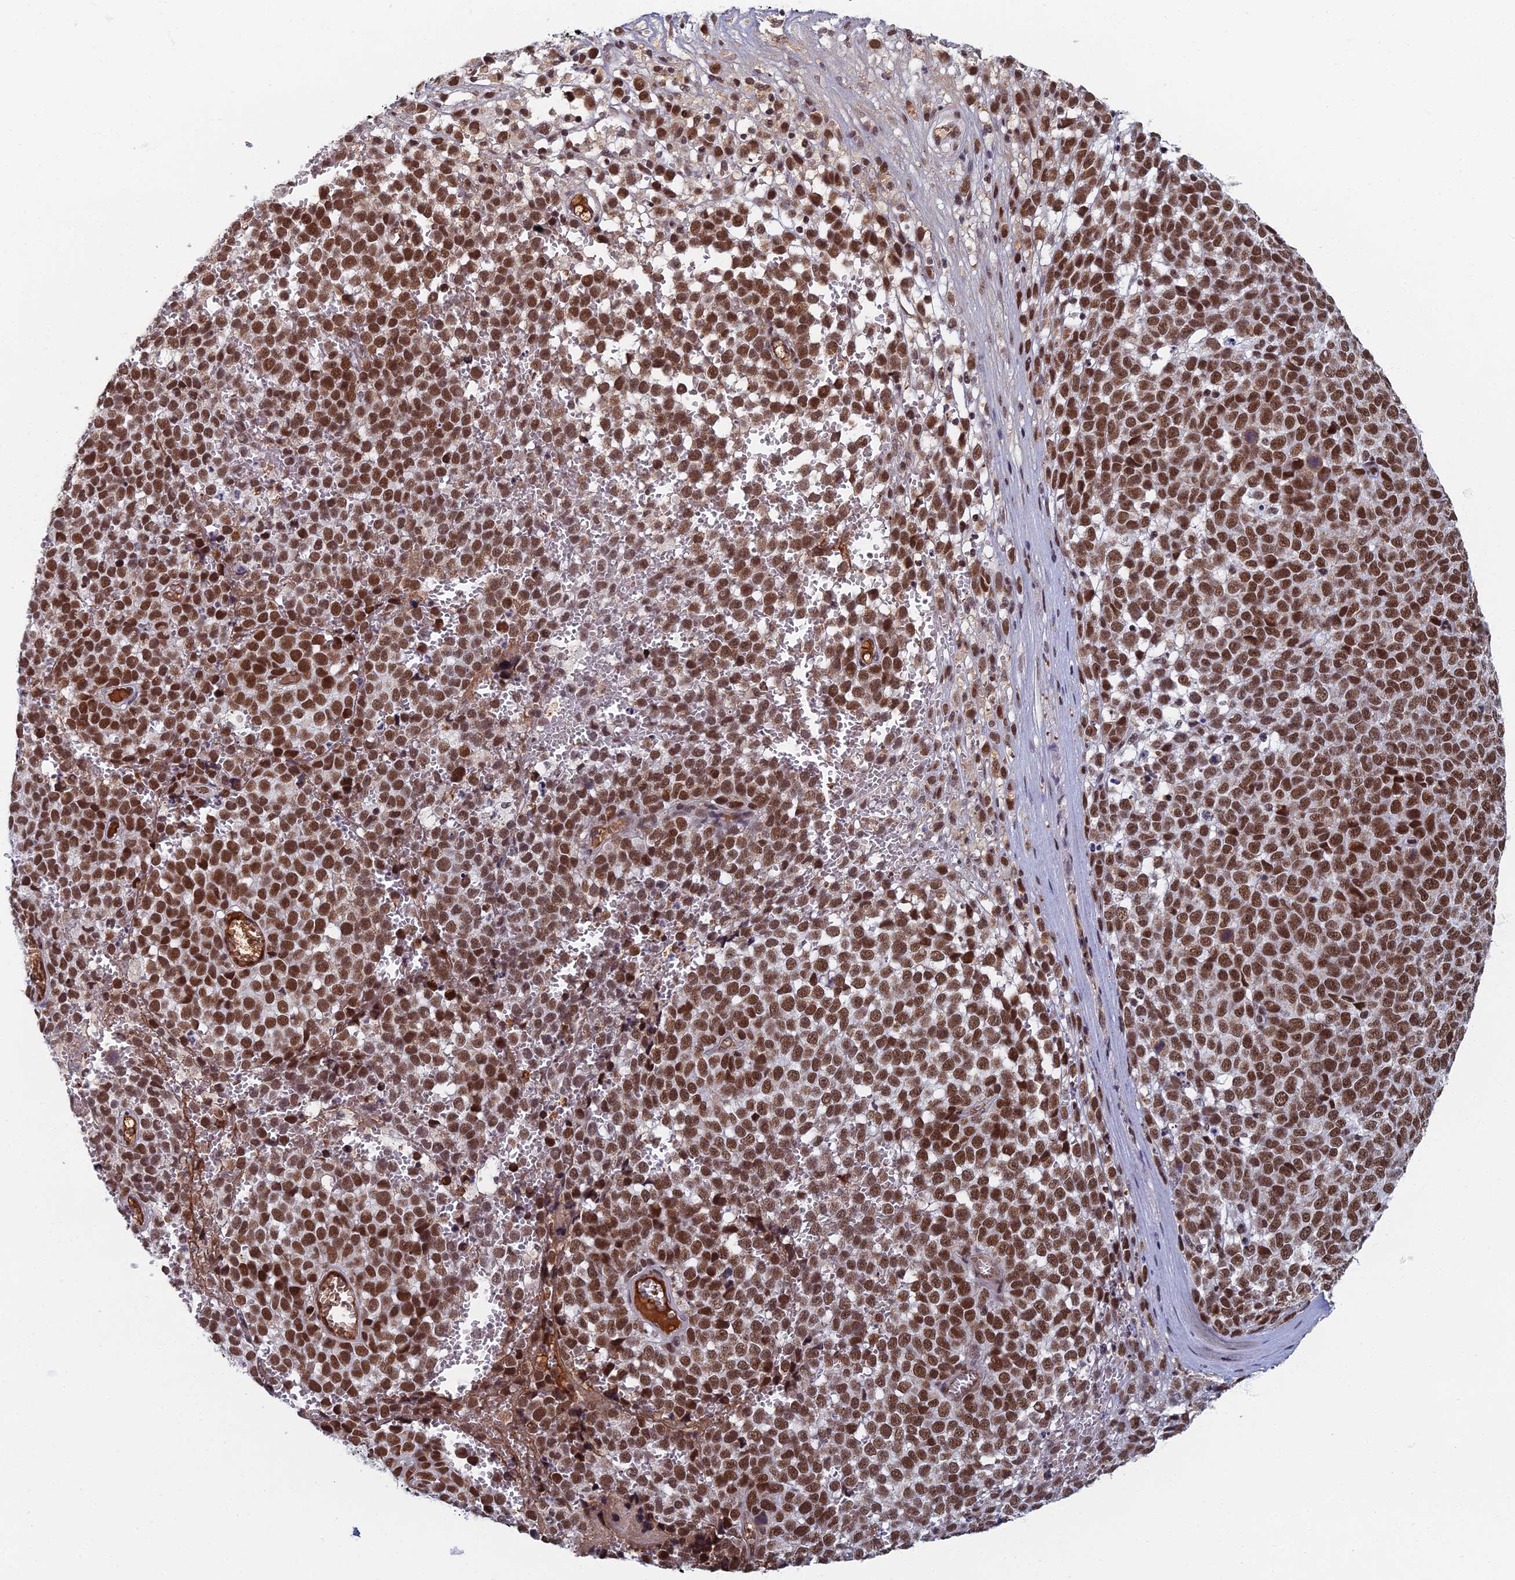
{"staining": {"intensity": "strong", "quantity": ">75%", "location": "nuclear"}, "tissue": "melanoma", "cell_type": "Tumor cells", "image_type": "cancer", "snomed": [{"axis": "morphology", "description": "Malignant melanoma, NOS"}, {"axis": "topography", "description": "Nose, NOS"}], "caption": "Immunohistochemical staining of malignant melanoma shows high levels of strong nuclear protein staining in approximately >75% of tumor cells. (DAB = brown stain, brightfield microscopy at high magnification).", "gene": "TAF13", "patient": {"sex": "female", "age": 48}}